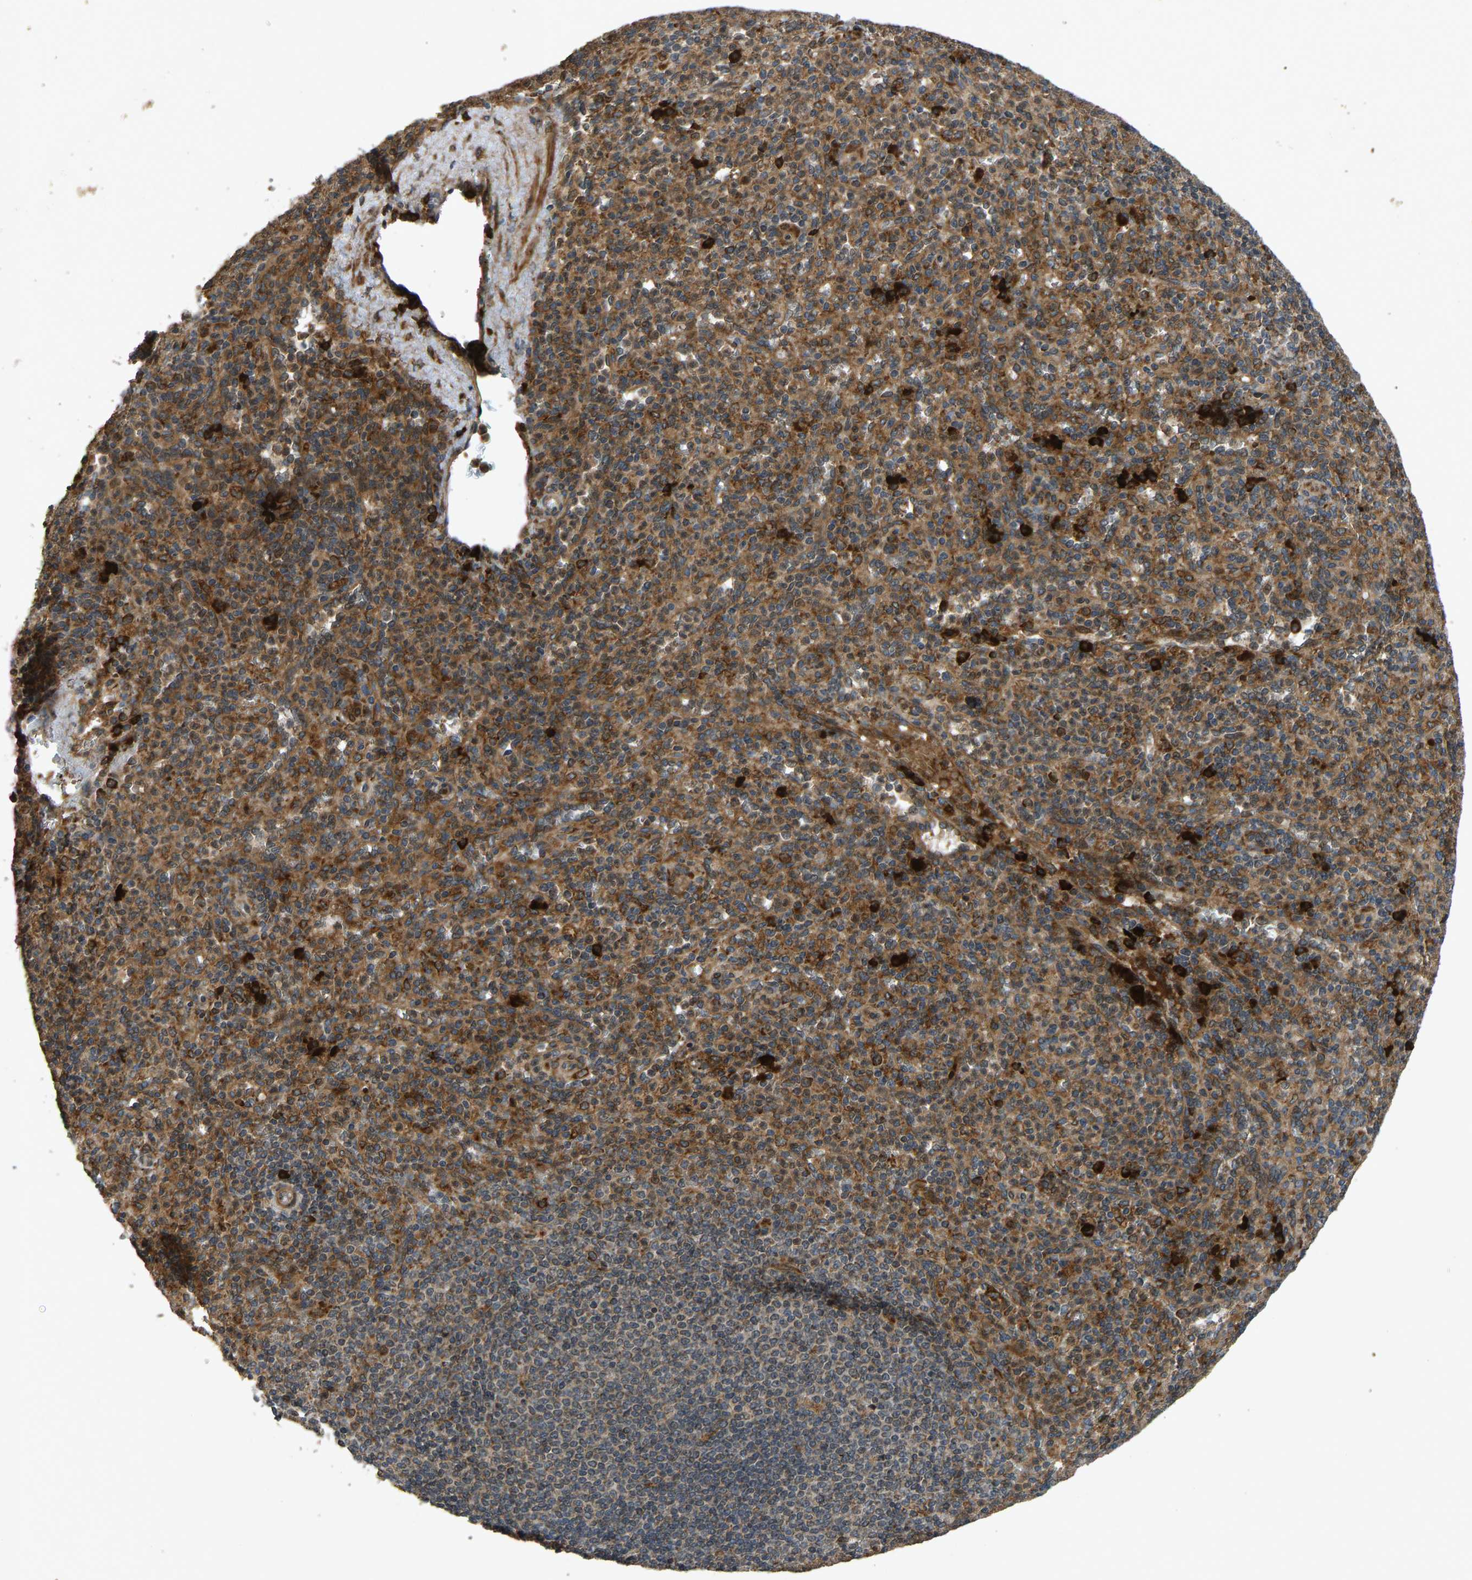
{"staining": {"intensity": "moderate", "quantity": ">75%", "location": "cytoplasmic/membranous"}, "tissue": "spleen", "cell_type": "Cells in red pulp", "image_type": "normal", "snomed": [{"axis": "morphology", "description": "Normal tissue, NOS"}, {"axis": "topography", "description": "Spleen"}], "caption": "Immunohistochemical staining of benign spleen reveals medium levels of moderate cytoplasmic/membranous positivity in about >75% of cells in red pulp.", "gene": "RPN2", "patient": {"sex": "male", "age": 36}}